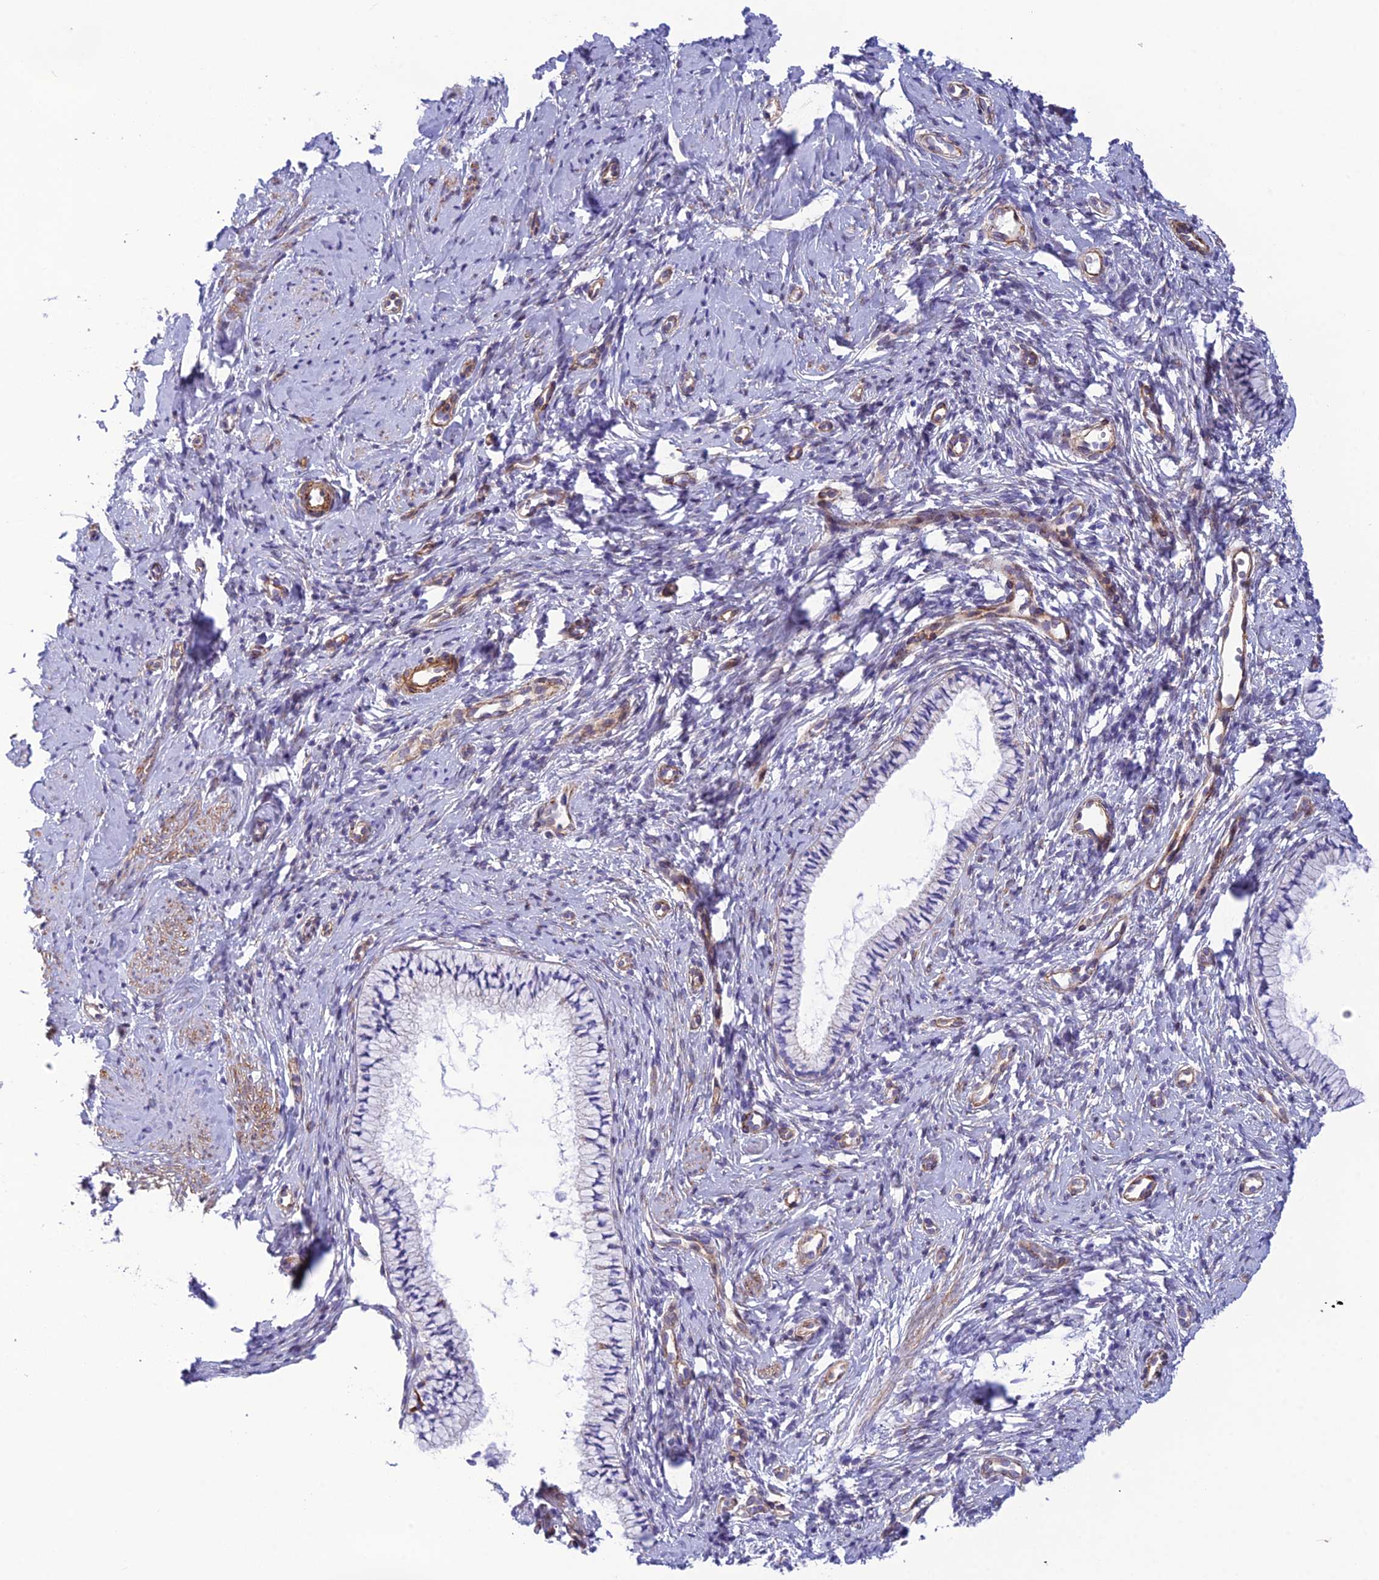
{"staining": {"intensity": "negative", "quantity": "none", "location": "none"}, "tissue": "cervix", "cell_type": "Glandular cells", "image_type": "normal", "snomed": [{"axis": "morphology", "description": "Normal tissue, NOS"}, {"axis": "topography", "description": "Cervix"}], "caption": "Immunohistochemical staining of benign human cervix displays no significant expression in glandular cells. The staining is performed using DAB brown chromogen with nuclei counter-stained in using hematoxylin.", "gene": "POMGNT1", "patient": {"sex": "female", "age": 57}}